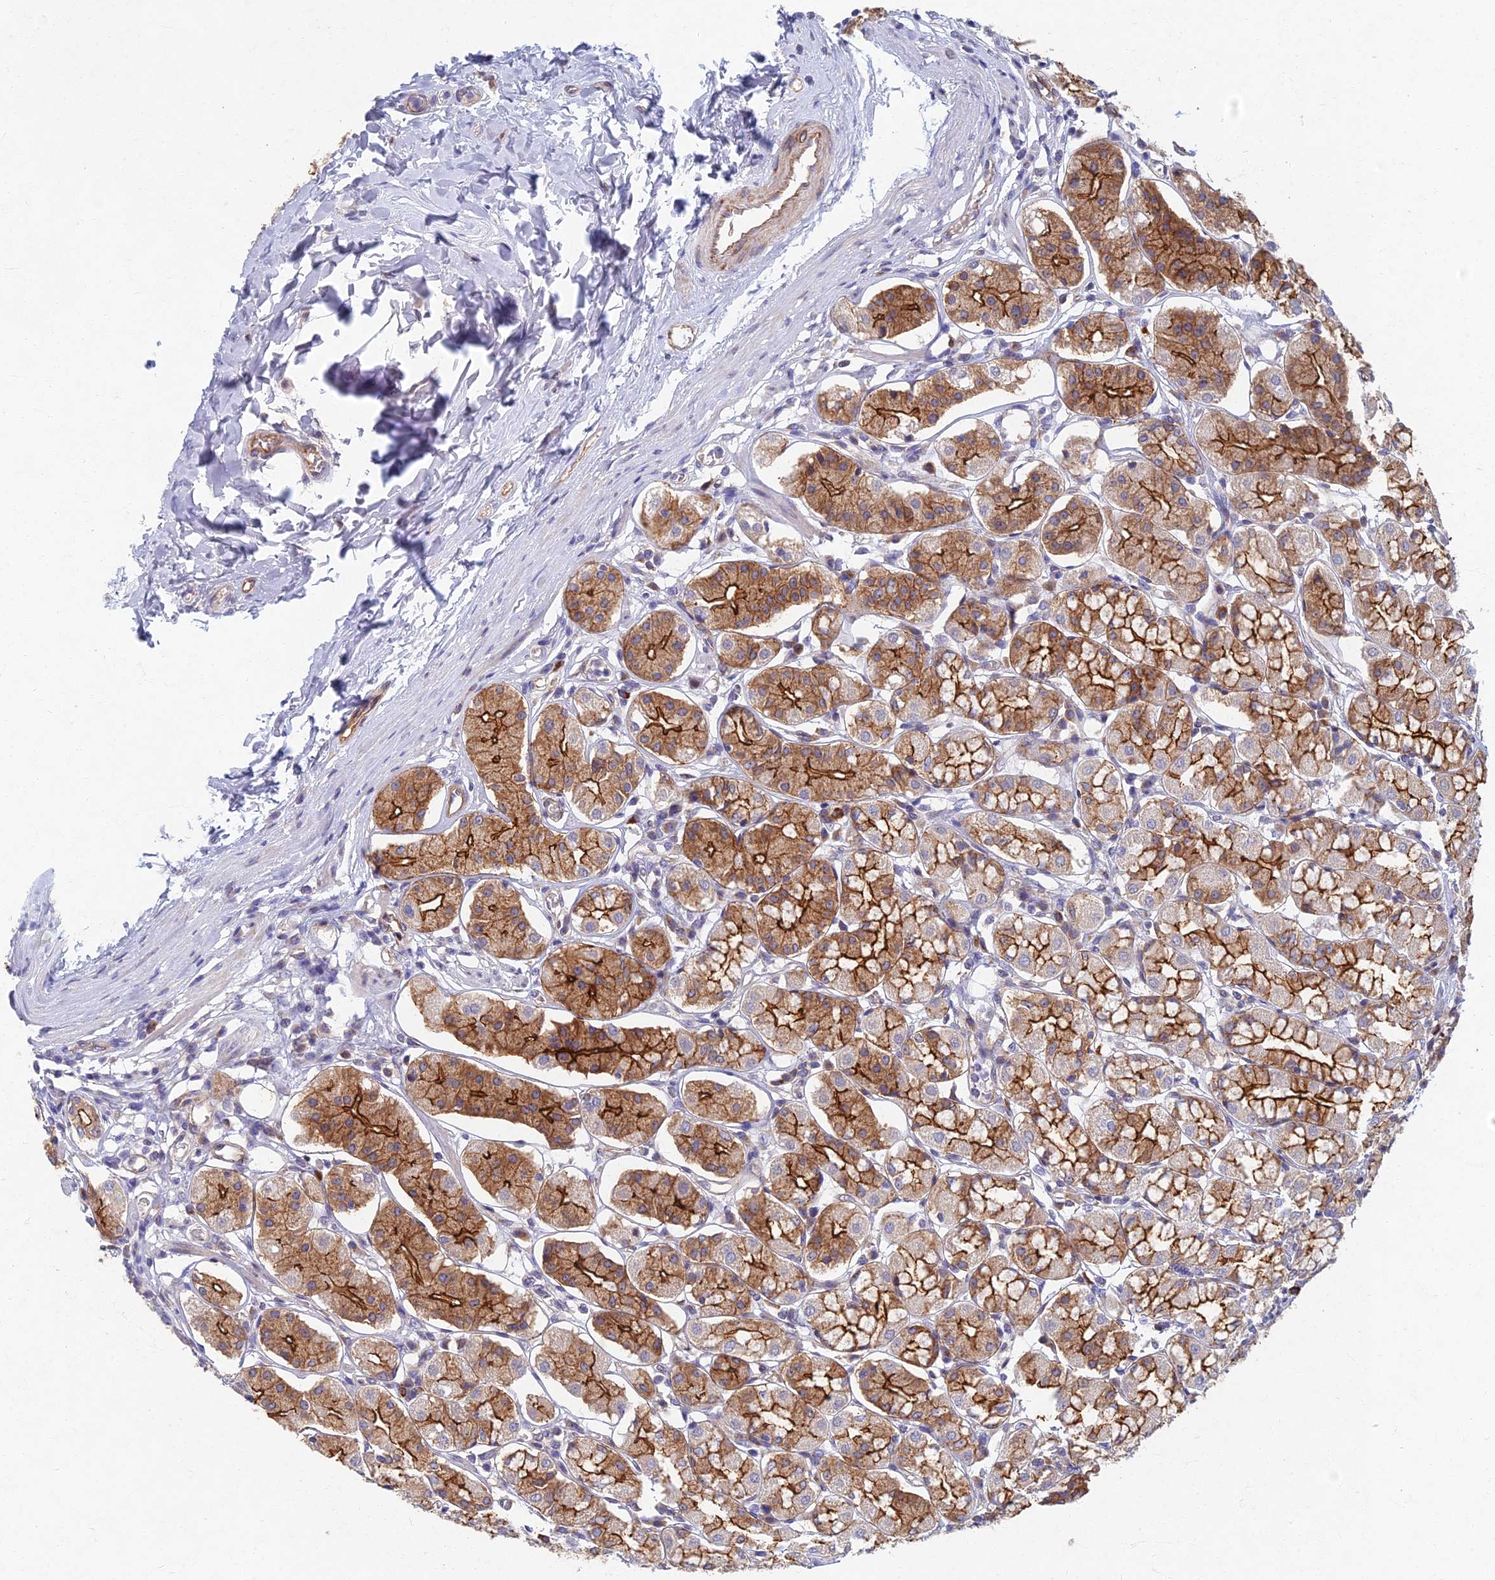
{"staining": {"intensity": "strong", "quantity": ">75%", "location": "cytoplasmic/membranous"}, "tissue": "stomach", "cell_type": "Glandular cells", "image_type": "normal", "snomed": [{"axis": "morphology", "description": "Normal tissue, NOS"}, {"axis": "topography", "description": "Stomach, lower"}], "caption": "Glandular cells display high levels of strong cytoplasmic/membranous expression in about >75% of cells in normal stomach.", "gene": "RHBDL2", "patient": {"sex": "female", "age": 56}}